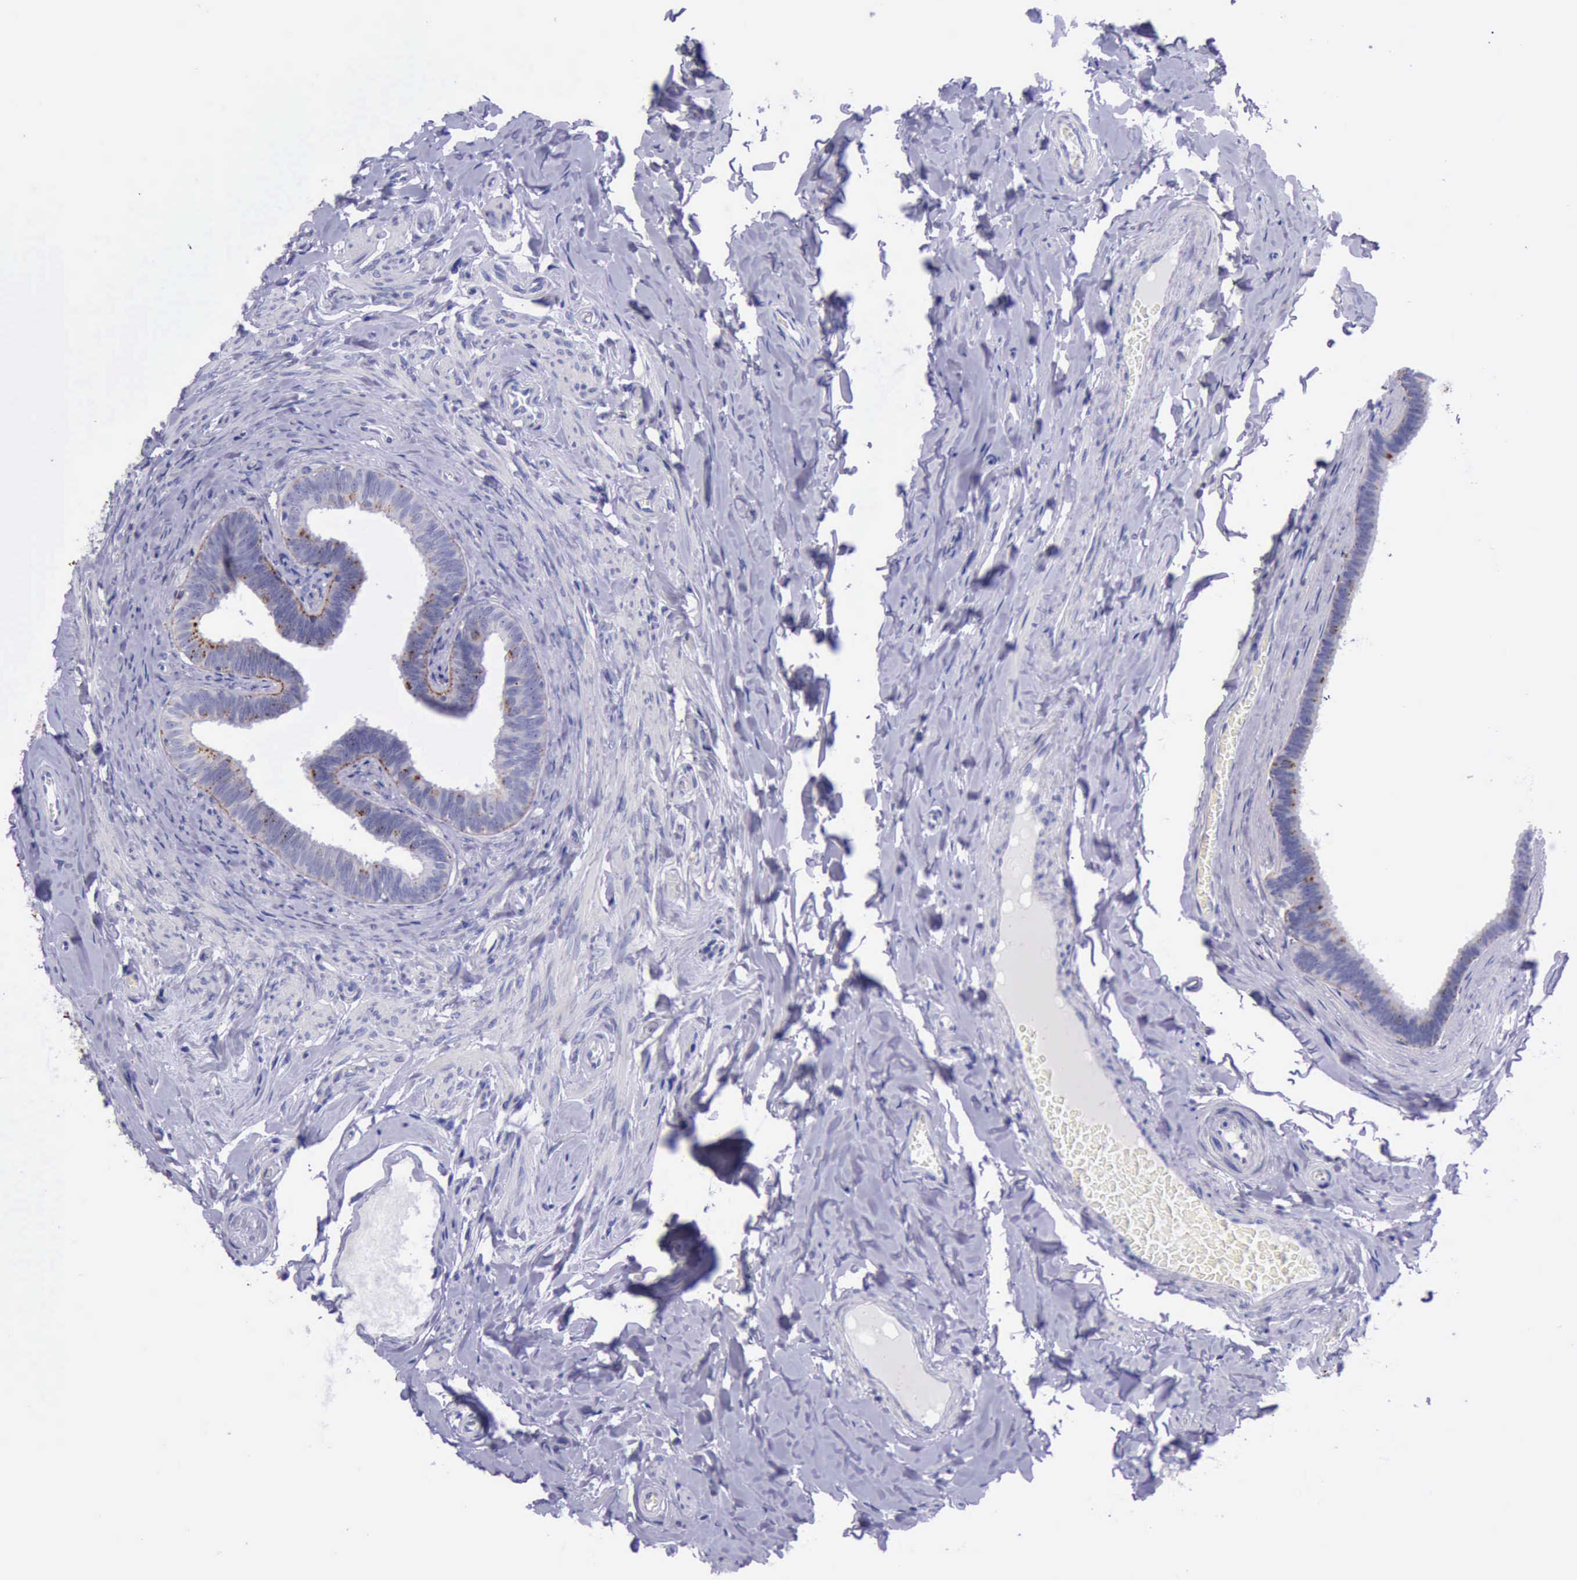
{"staining": {"intensity": "moderate", "quantity": ">75%", "location": "cytoplasmic/membranous"}, "tissue": "epididymis", "cell_type": "Glandular cells", "image_type": "normal", "snomed": [{"axis": "morphology", "description": "Normal tissue, NOS"}, {"axis": "topography", "description": "Epididymis"}], "caption": "The image exhibits immunohistochemical staining of normal epididymis. There is moderate cytoplasmic/membranous staining is seen in approximately >75% of glandular cells. (brown staining indicates protein expression, while blue staining denotes nuclei).", "gene": "GLA", "patient": {"sex": "male", "age": 26}}